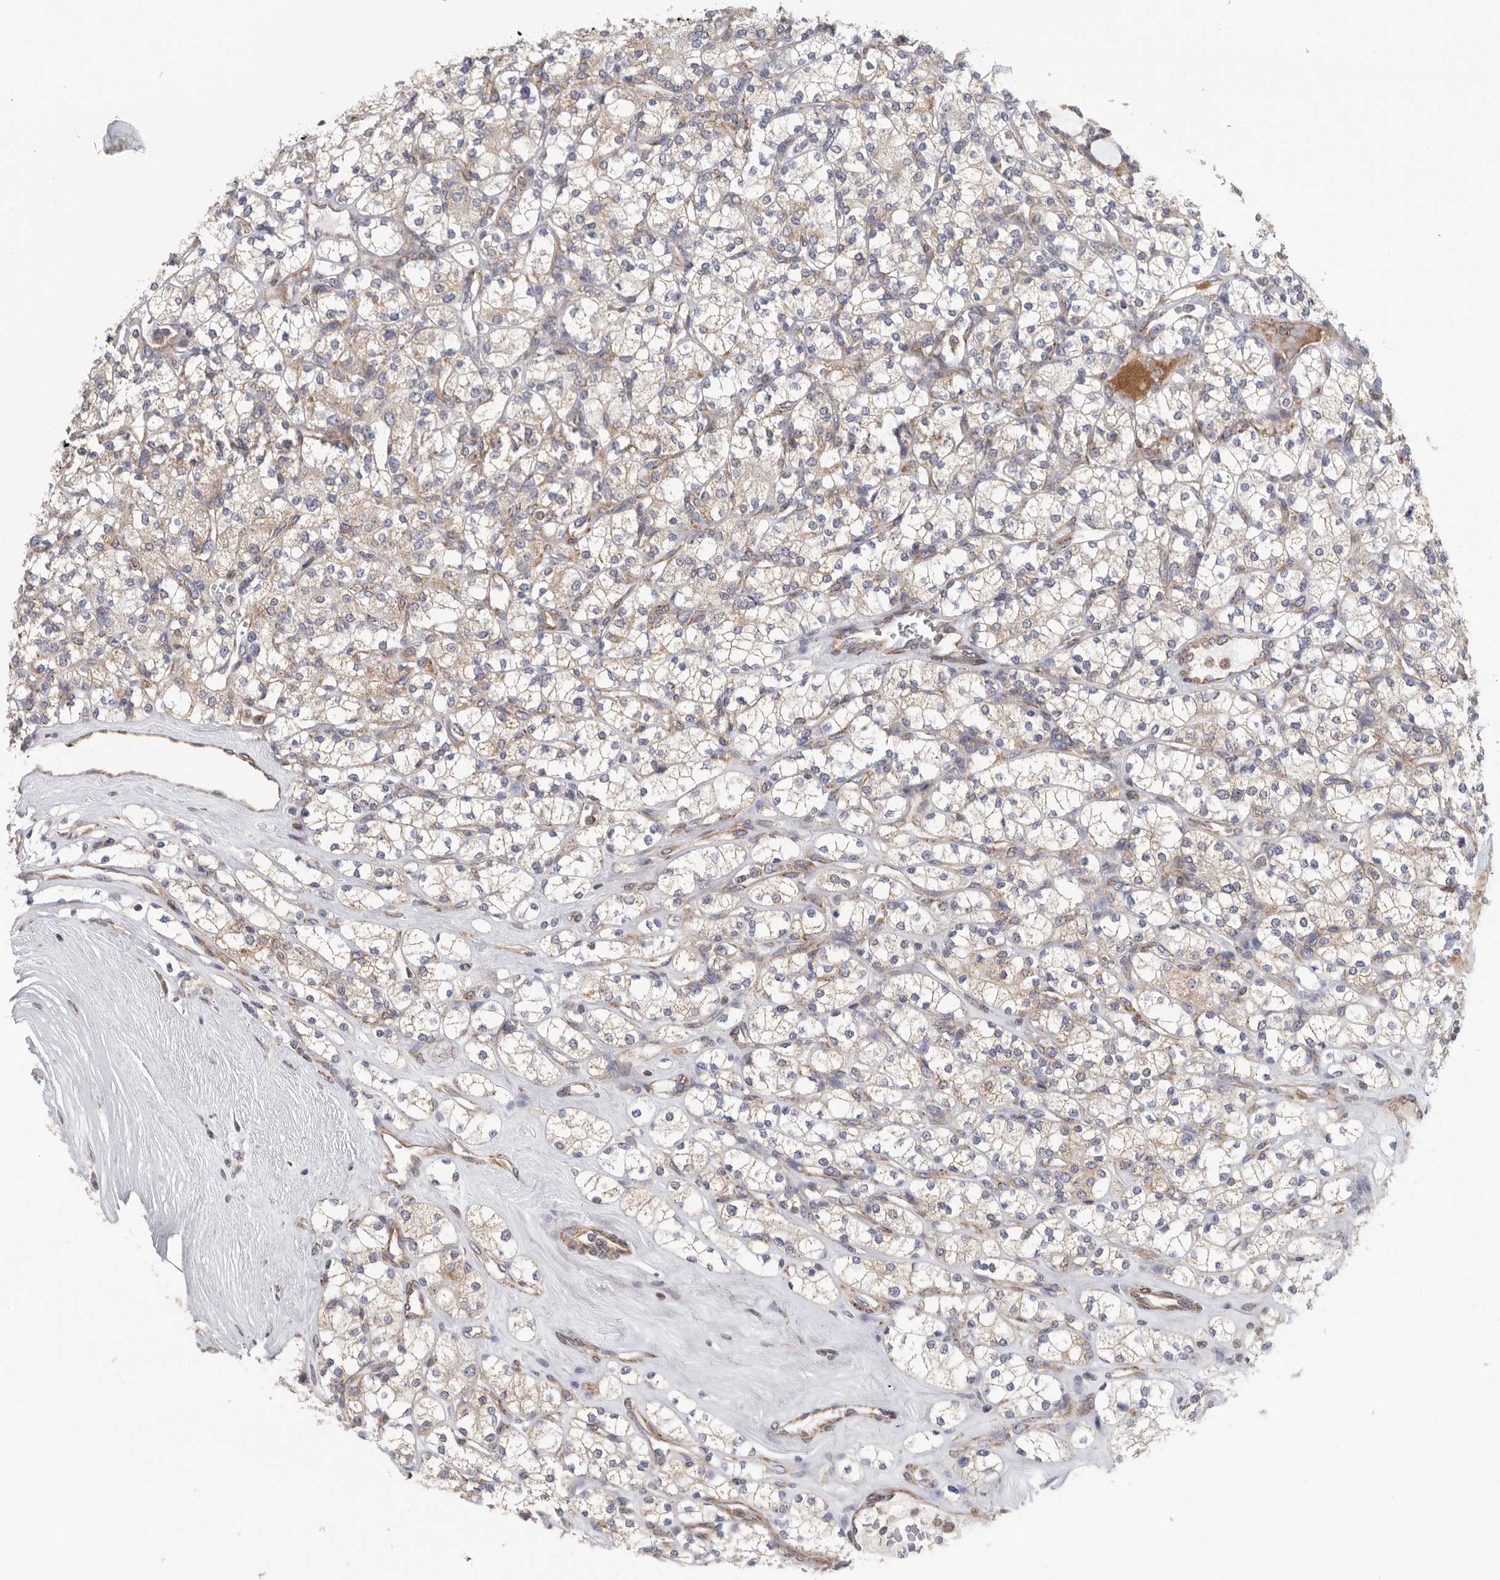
{"staining": {"intensity": "weak", "quantity": "<25%", "location": "cytoplasmic/membranous"}, "tissue": "renal cancer", "cell_type": "Tumor cells", "image_type": "cancer", "snomed": [{"axis": "morphology", "description": "Adenocarcinoma, NOS"}, {"axis": "topography", "description": "Kidney"}], "caption": "Tumor cells are negative for brown protein staining in renal cancer. (Brightfield microscopy of DAB immunohistochemistry at high magnification).", "gene": "FKBP8", "patient": {"sex": "male", "age": 77}}